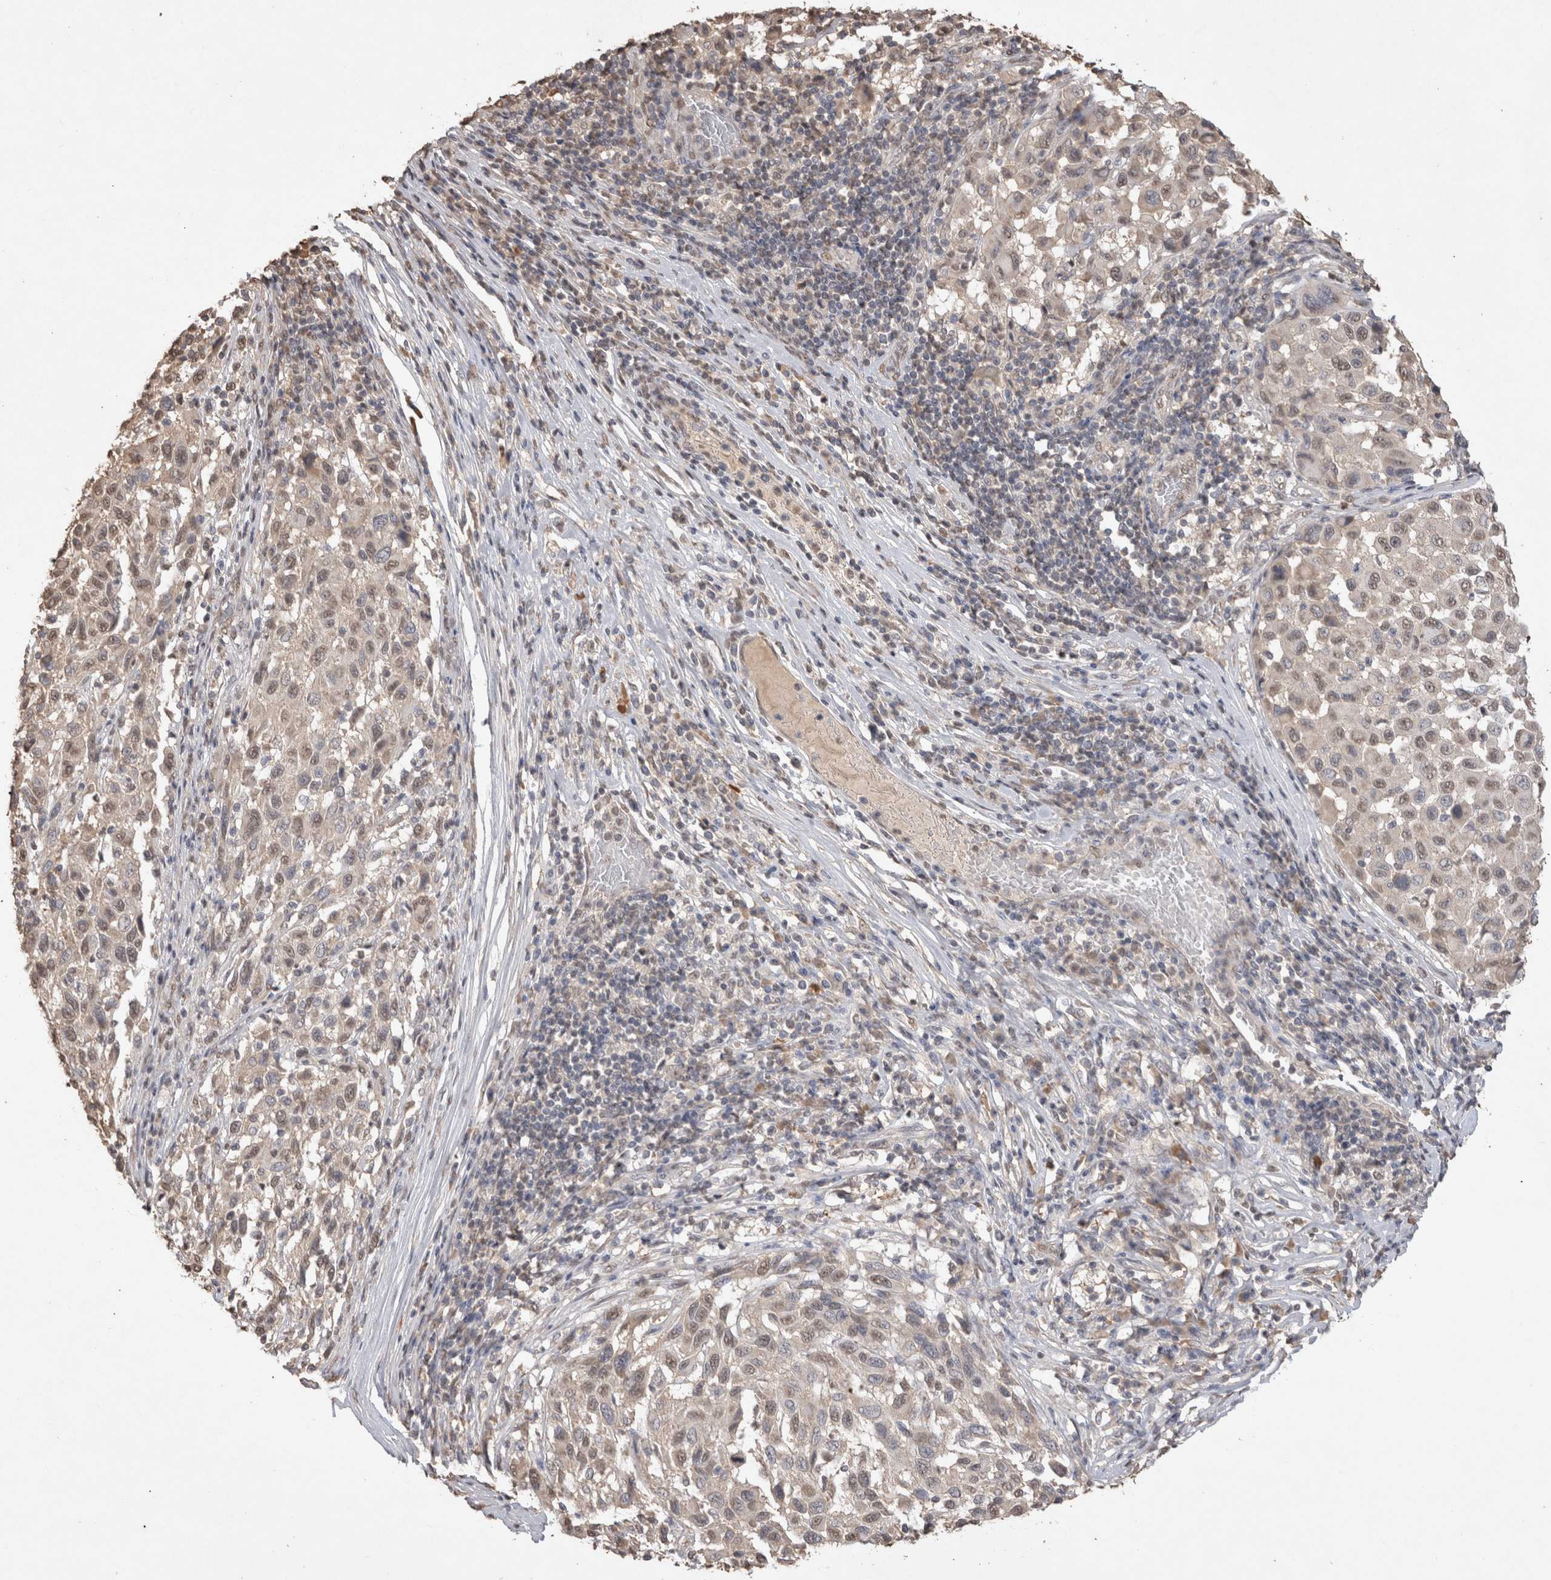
{"staining": {"intensity": "weak", "quantity": ">75%", "location": "nuclear"}, "tissue": "melanoma", "cell_type": "Tumor cells", "image_type": "cancer", "snomed": [{"axis": "morphology", "description": "Malignant melanoma, Metastatic site"}, {"axis": "topography", "description": "Lymph node"}], "caption": "A brown stain highlights weak nuclear staining of a protein in human melanoma tumor cells.", "gene": "MLX", "patient": {"sex": "male", "age": 61}}